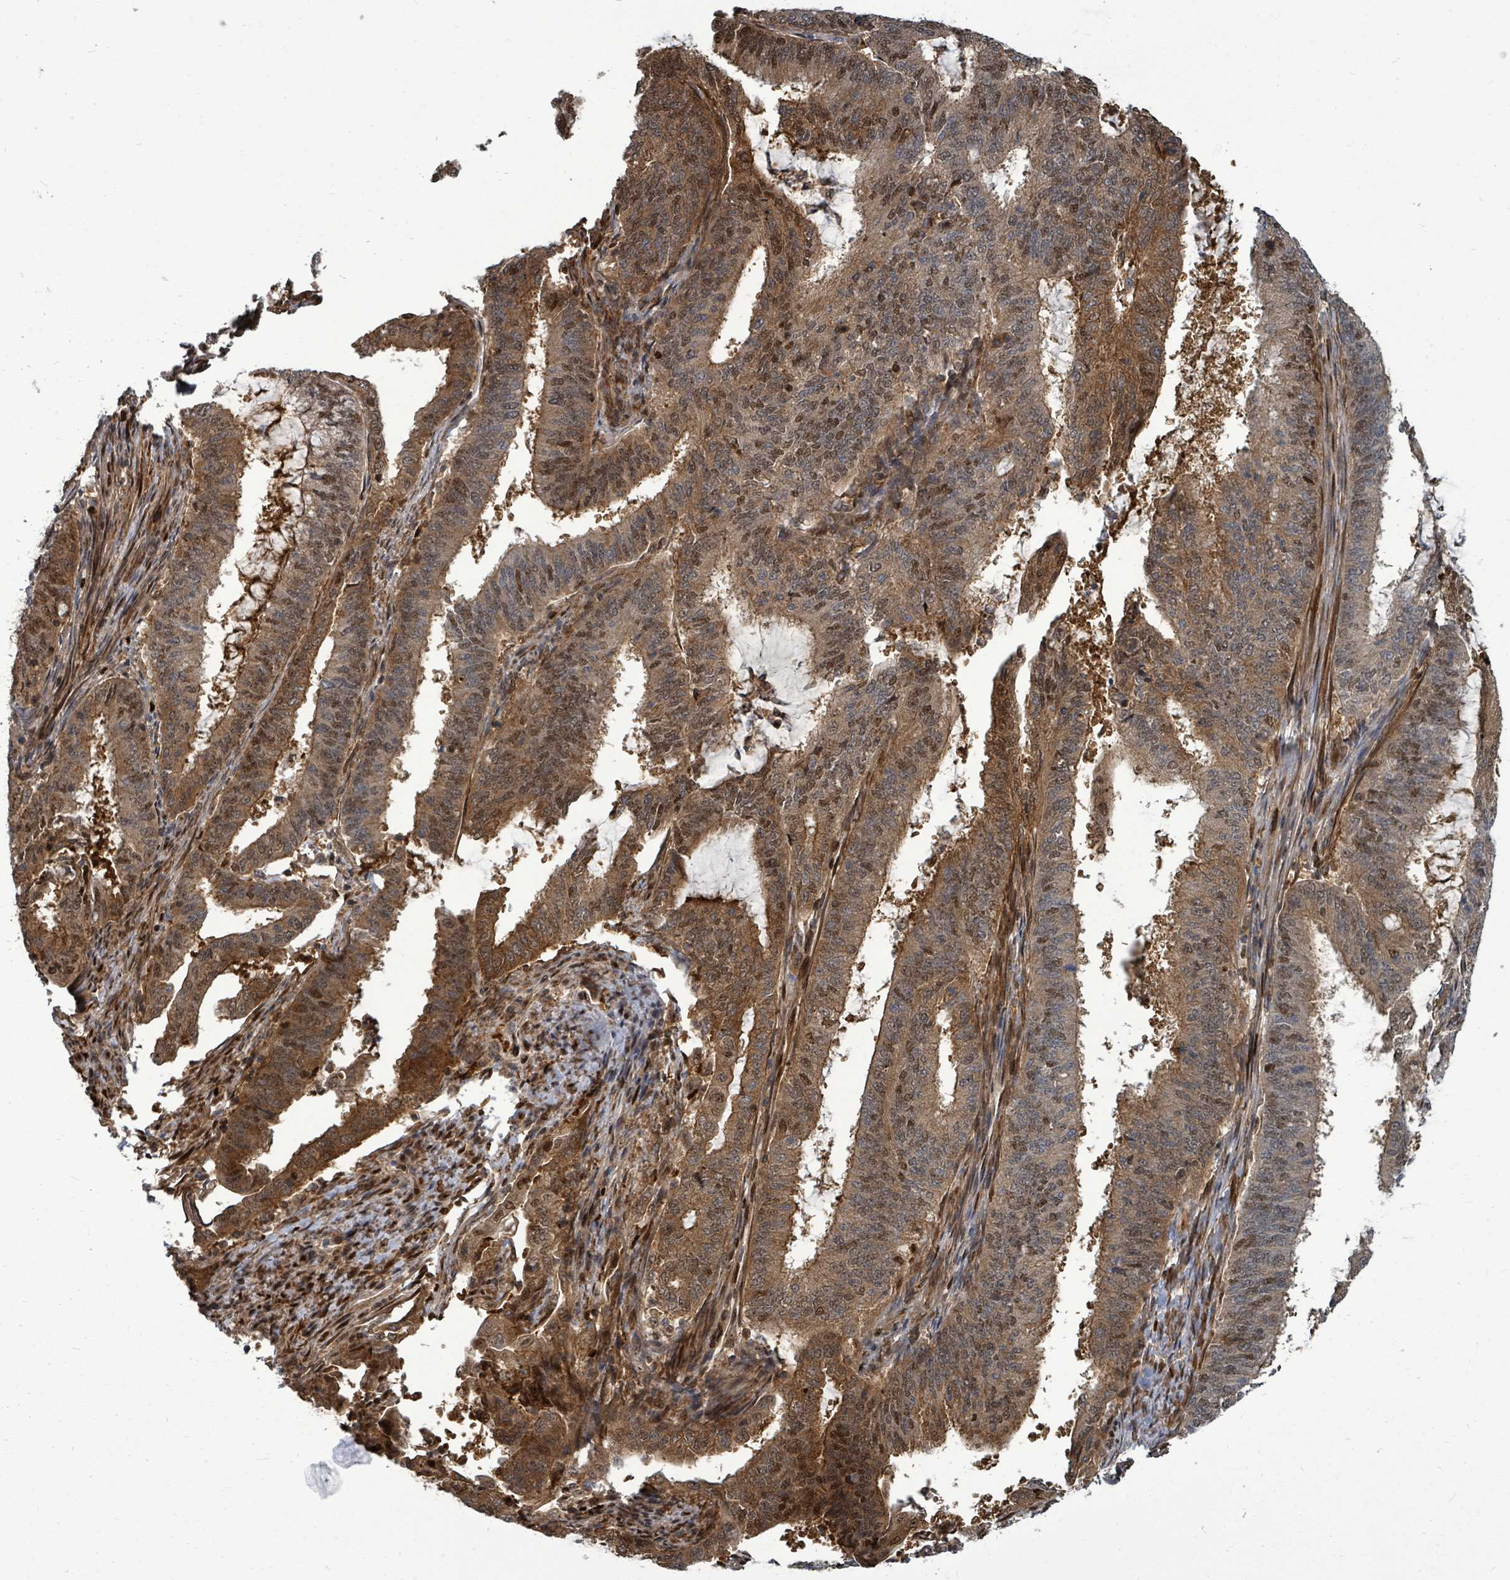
{"staining": {"intensity": "moderate", "quantity": ">75%", "location": "cytoplasmic/membranous,nuclear"}, "tissue": "endometrial cancer", "cell_type": "Tumor cells", "image_type": "cancer", "snomed": [{"axis": "morphology", "description": "Adenocarcinoma, NOS"}, {"axis": "topography", "description": "Endometrium"}], "caption": "Moderate cytoplasmic/membranous and nuclear positivity is identified in approximately >75% of tumor cells in endometrial cancer (adenocarcinoma). (IHC, brightfield microscopy, high magnification).", "gene": "TRDMT1", "patient": {"sex": "female", "age": 51}}